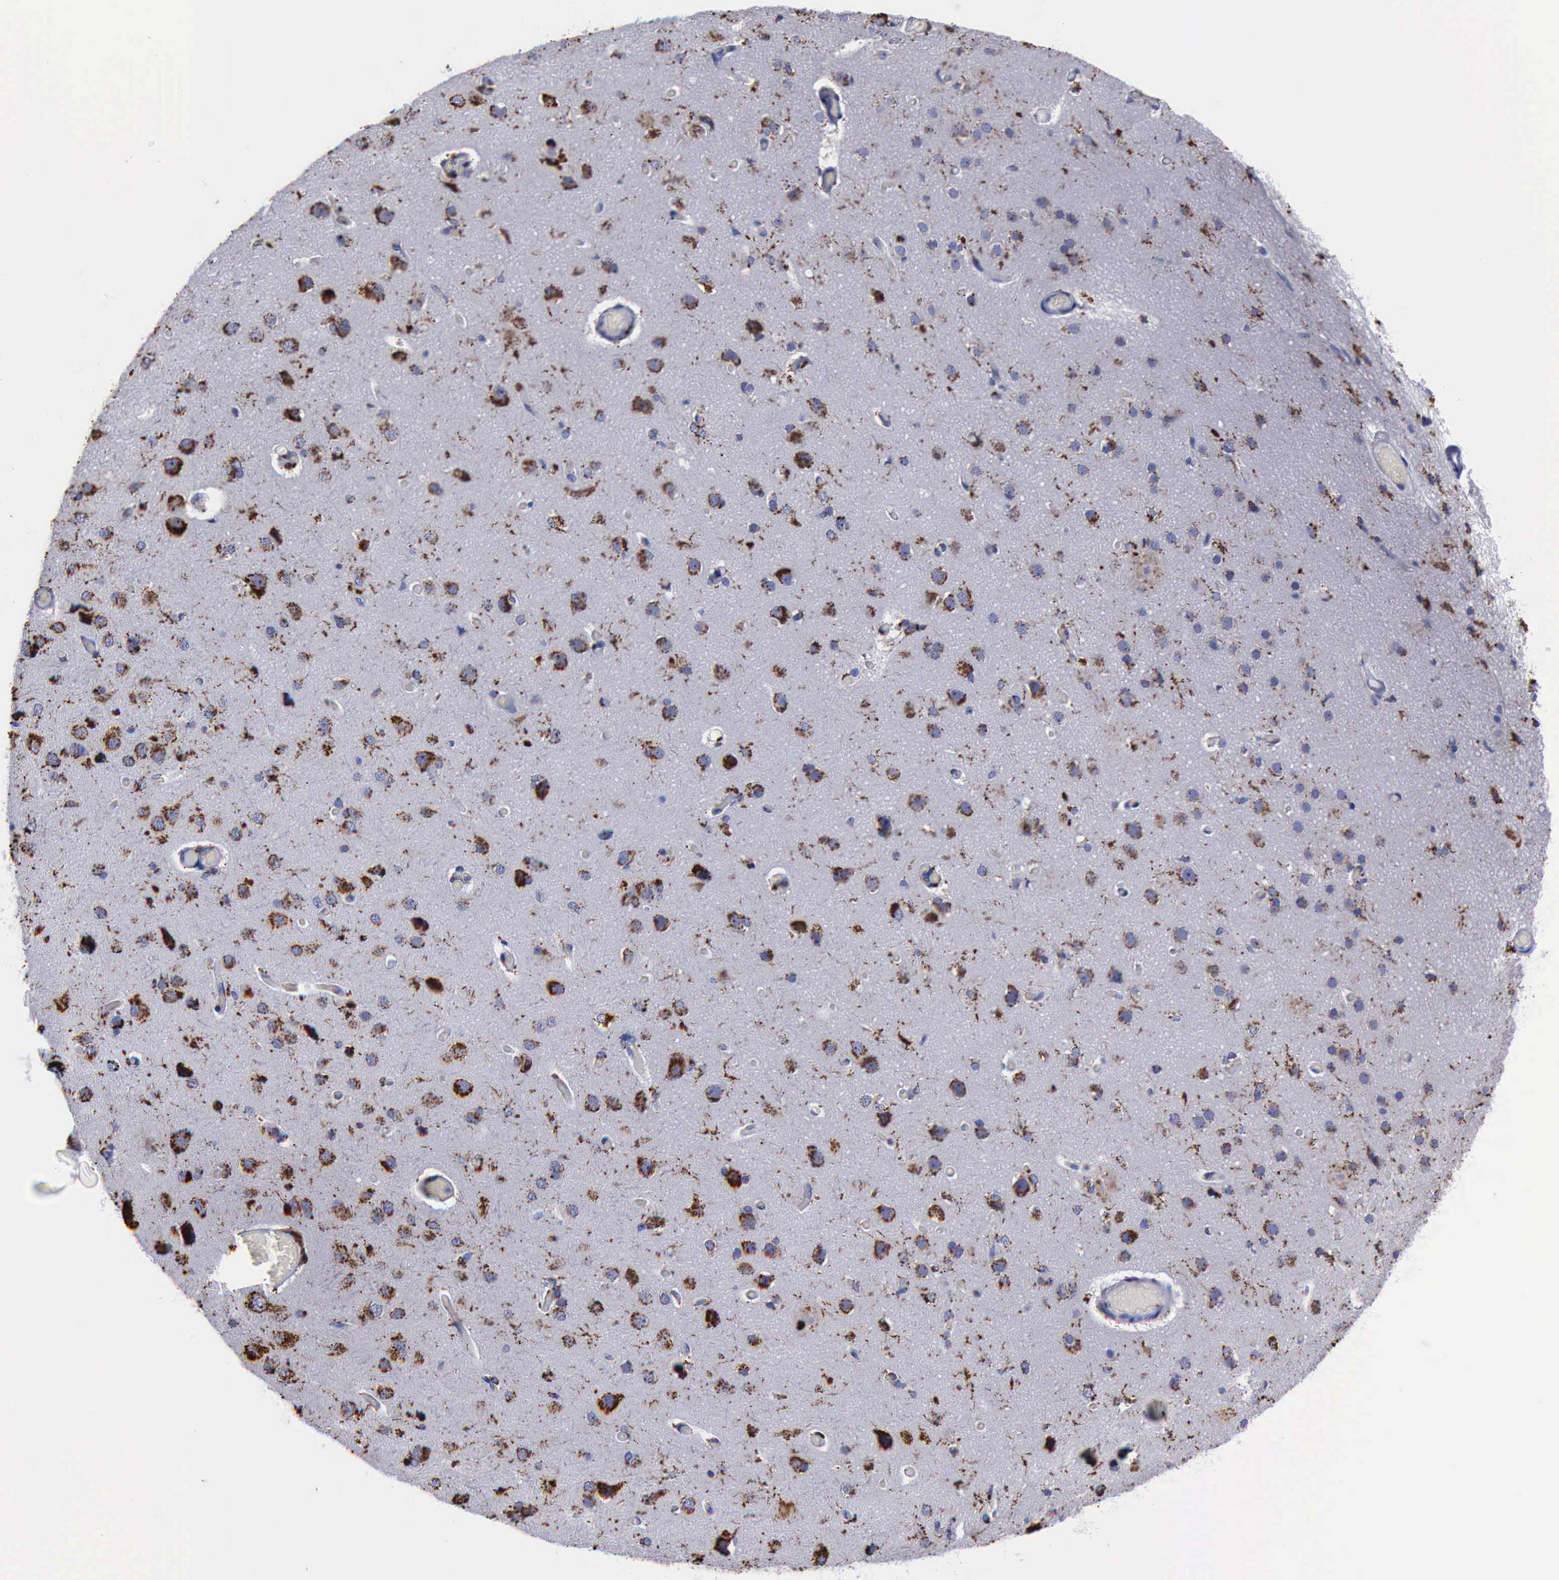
{"staining": {"intensity": "moderate", "quantity": ">75%", "location": "cytoplasmic/membranous"}, "tissue": "cerebral cortex", "cell_type": "Endothelial cells", "image_type": "normal", "snomed": [{"axis": "morphology", "description": "Normal tissue, NOS"}, {"axis": "morphology", "description": "Glioma, malignant, High grade"}, {"axis": "topography", "description": "Cerebral cortex"}], "caption": "Moderate cytoplasmic/membranous positivity is present in approximately >75% of endothelial cells in unremarkable cerebral cortex.", "gene": "CTSD", "patient": {"sex": "male", "age": 77}}